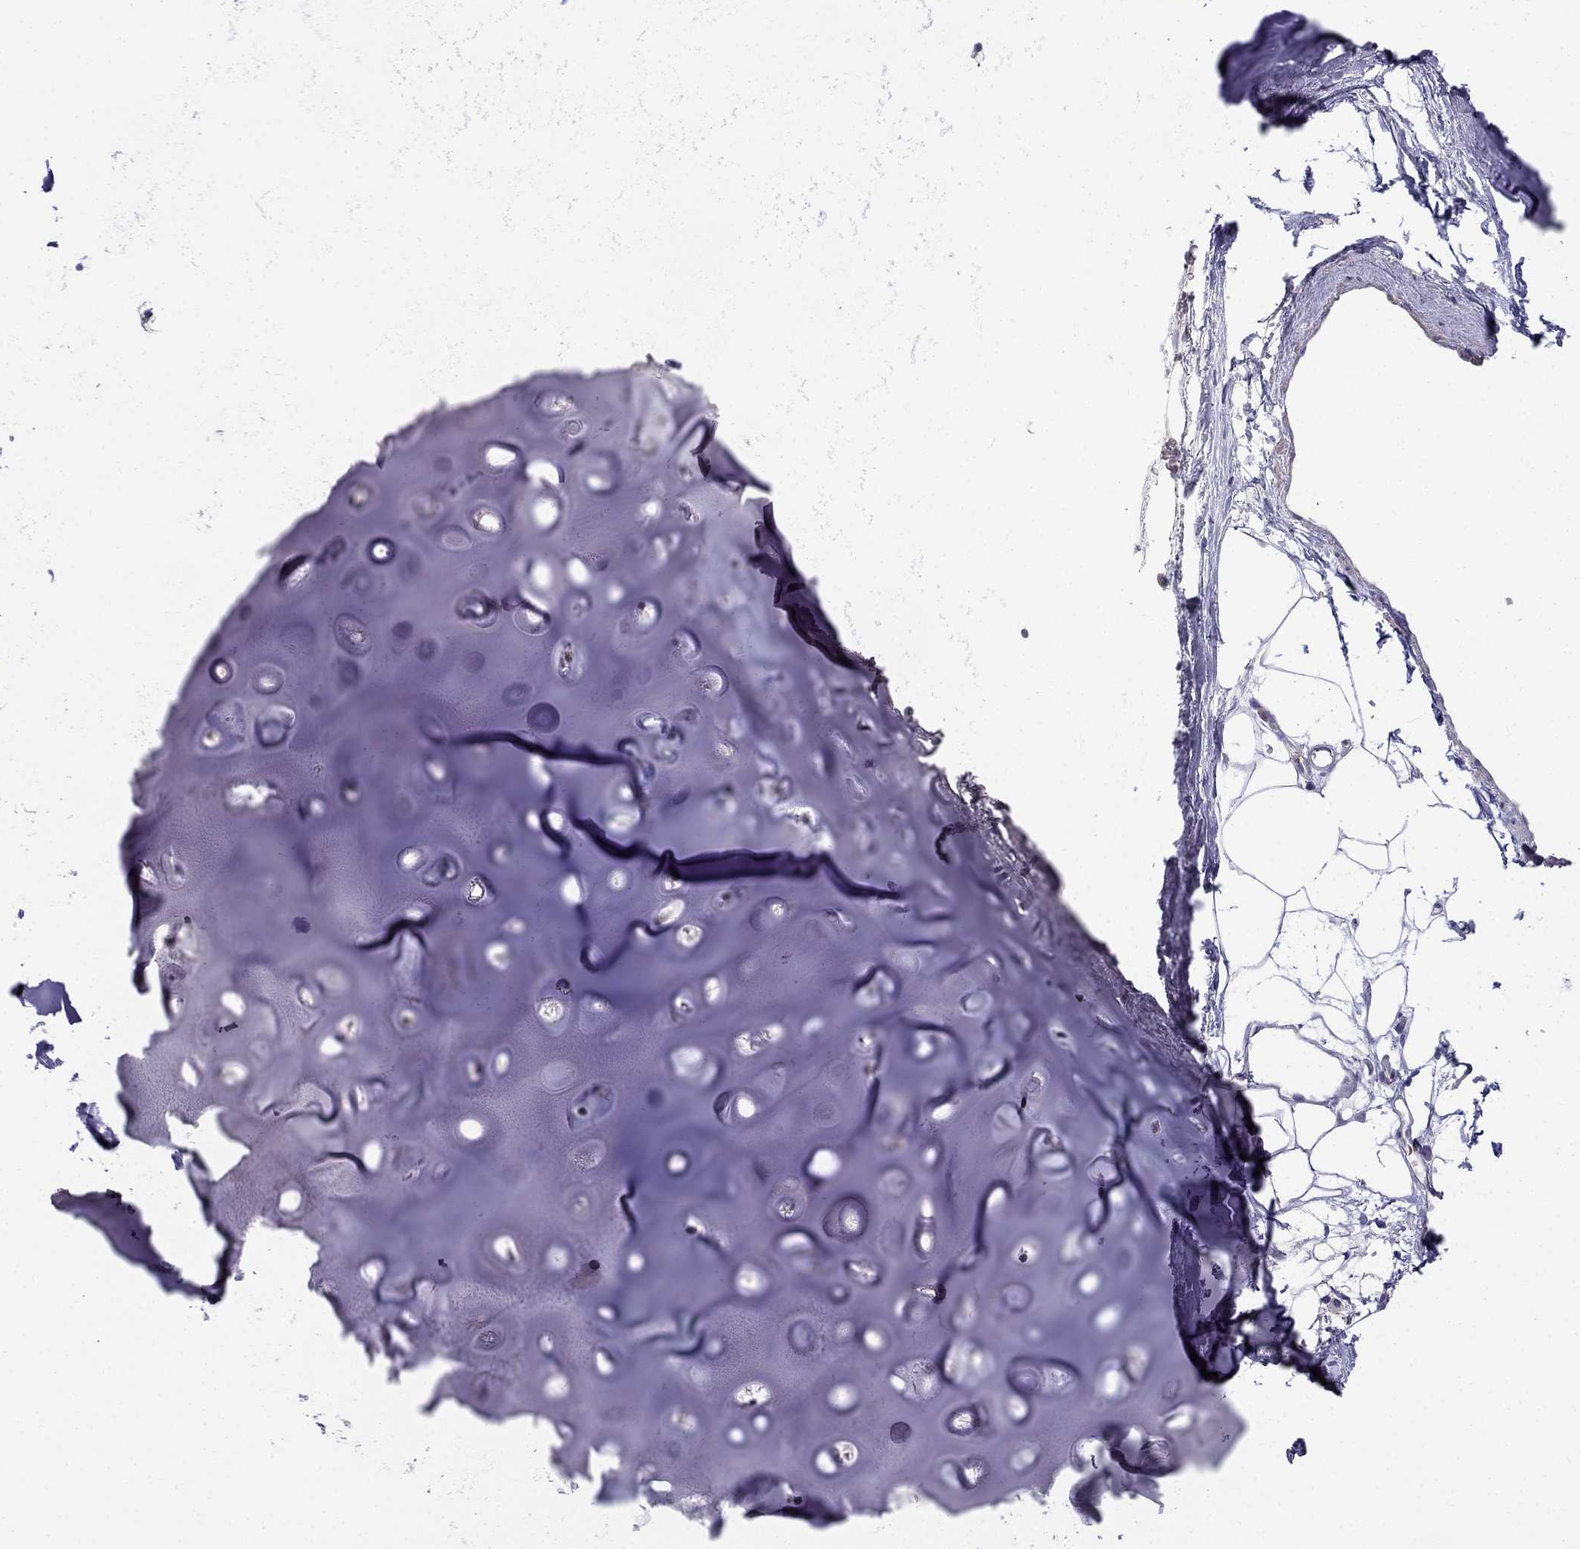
{"staining": {"intensity": "negative", "quantity": "none", "location": "none"}, "tissue": "soft tissue", "cell_type": "Chondrocytes", "image_type": "normal", "snomed": [{"axis": "morphology", "description": "Normal tissue, NOS"}, {"axis": "topography", "description": "Cartilage tissue"}, {"axis": "topography", "description": "Bronchus"}], "caption": "High power microscopy histopathology image of an immunohistochemistry image of unremarkable soft tissue, revealing no significant staining in chondrocytes.", "gene": "BAG5", "patient": {"sex": "male", "age": 58}}